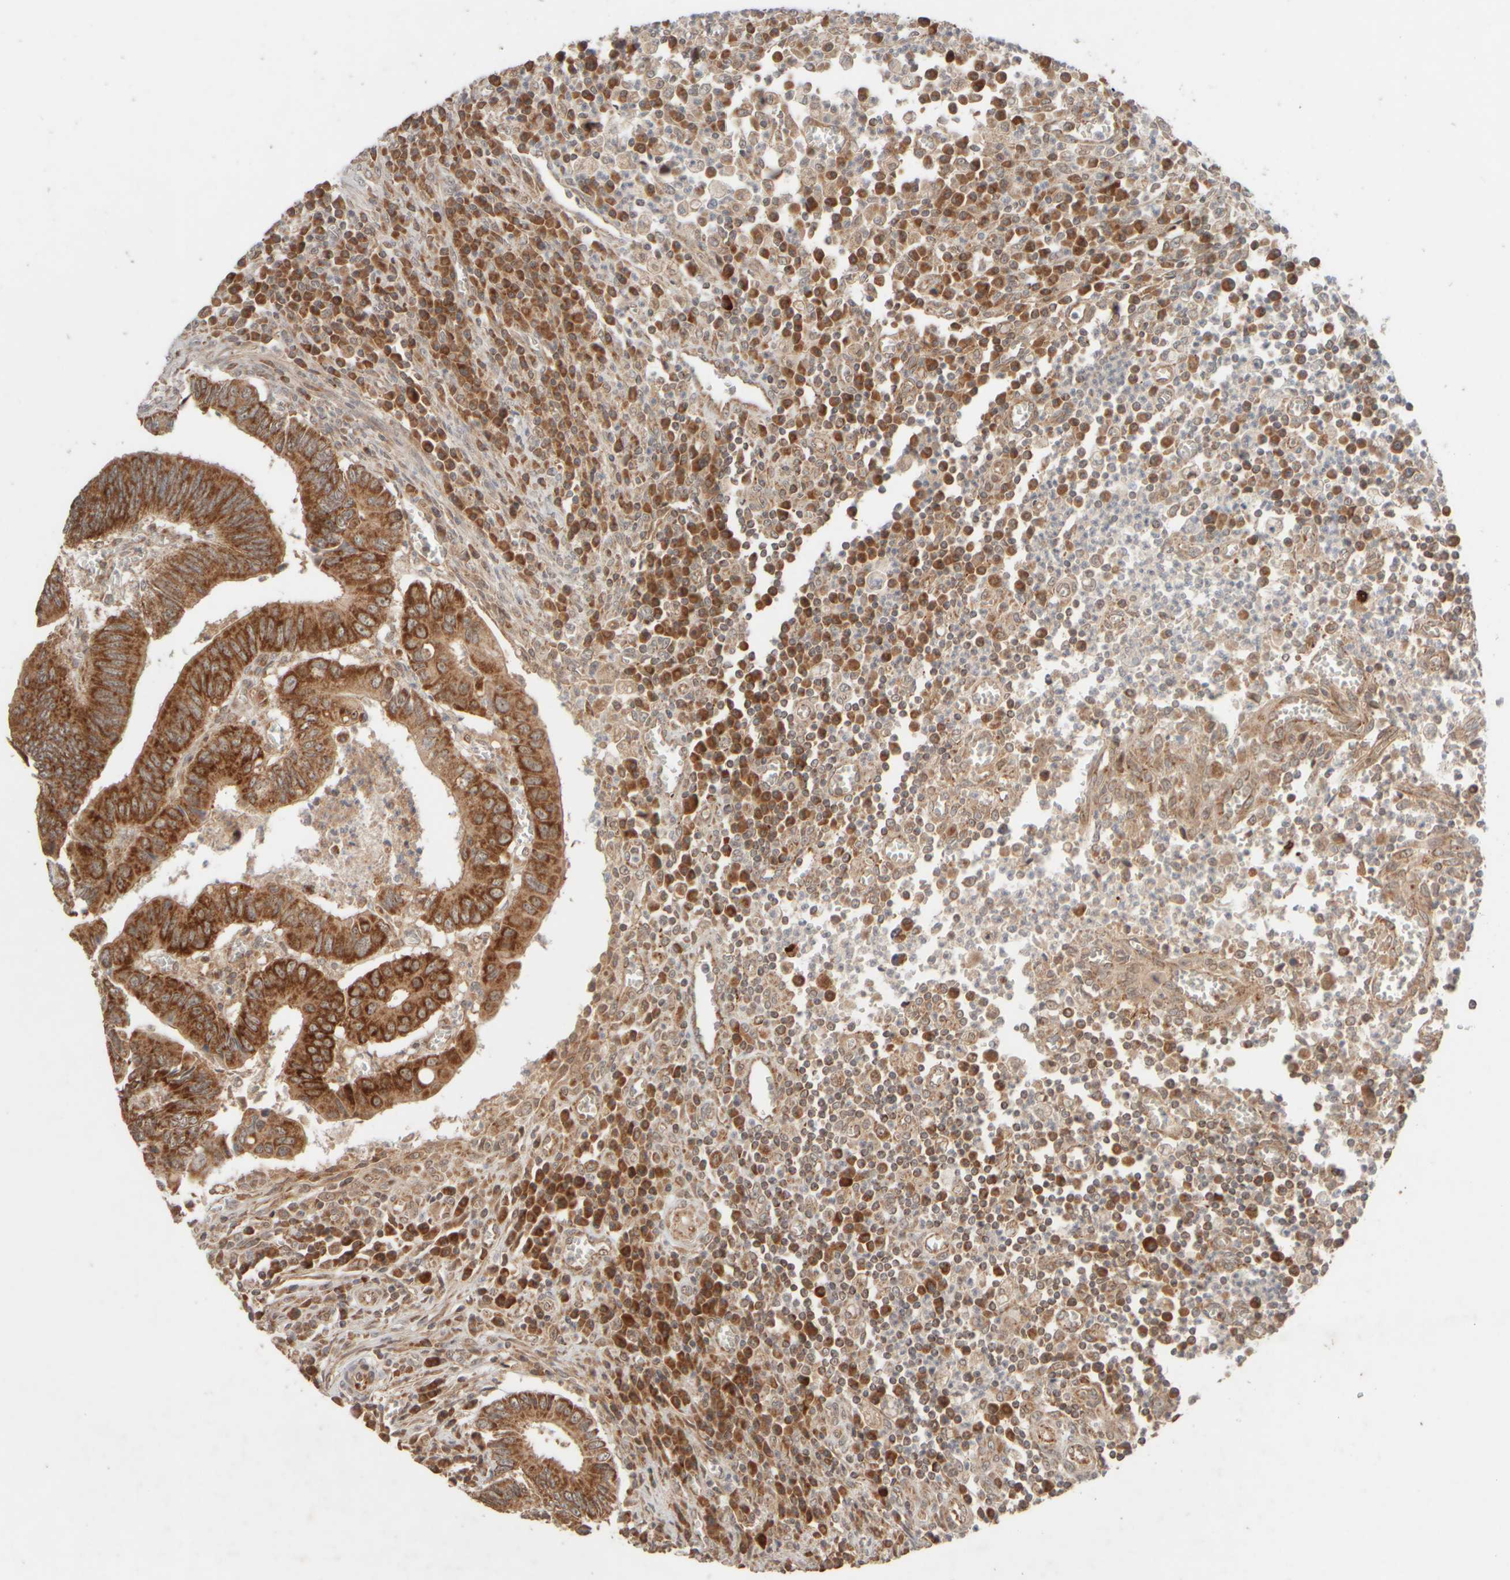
{"staining": {"intensity": "strong", "quantity": ">75%", "location": "cytoplasmic/membranous"}, "tissue": "colorectal cancer", "cell_type": "Tumor cells", "image_type": "cancer", "snomed": [{"axis": "morphology", "description": "Inflammation, NOS"}, {"axis": "morphology", "description": "Adenocarcinoma, NOS"}, {"axis": "topography", "description": "Colon"}], "caption": "Brown immunohistochemical staining in colorectal cancer (adenocarcinoma) demonstrates strong cytoplasmic/membranous expression in approximately >75% of tumor cells.", "gene": "EIF2B3", "patient": {"sex": "male", "age": 72}}